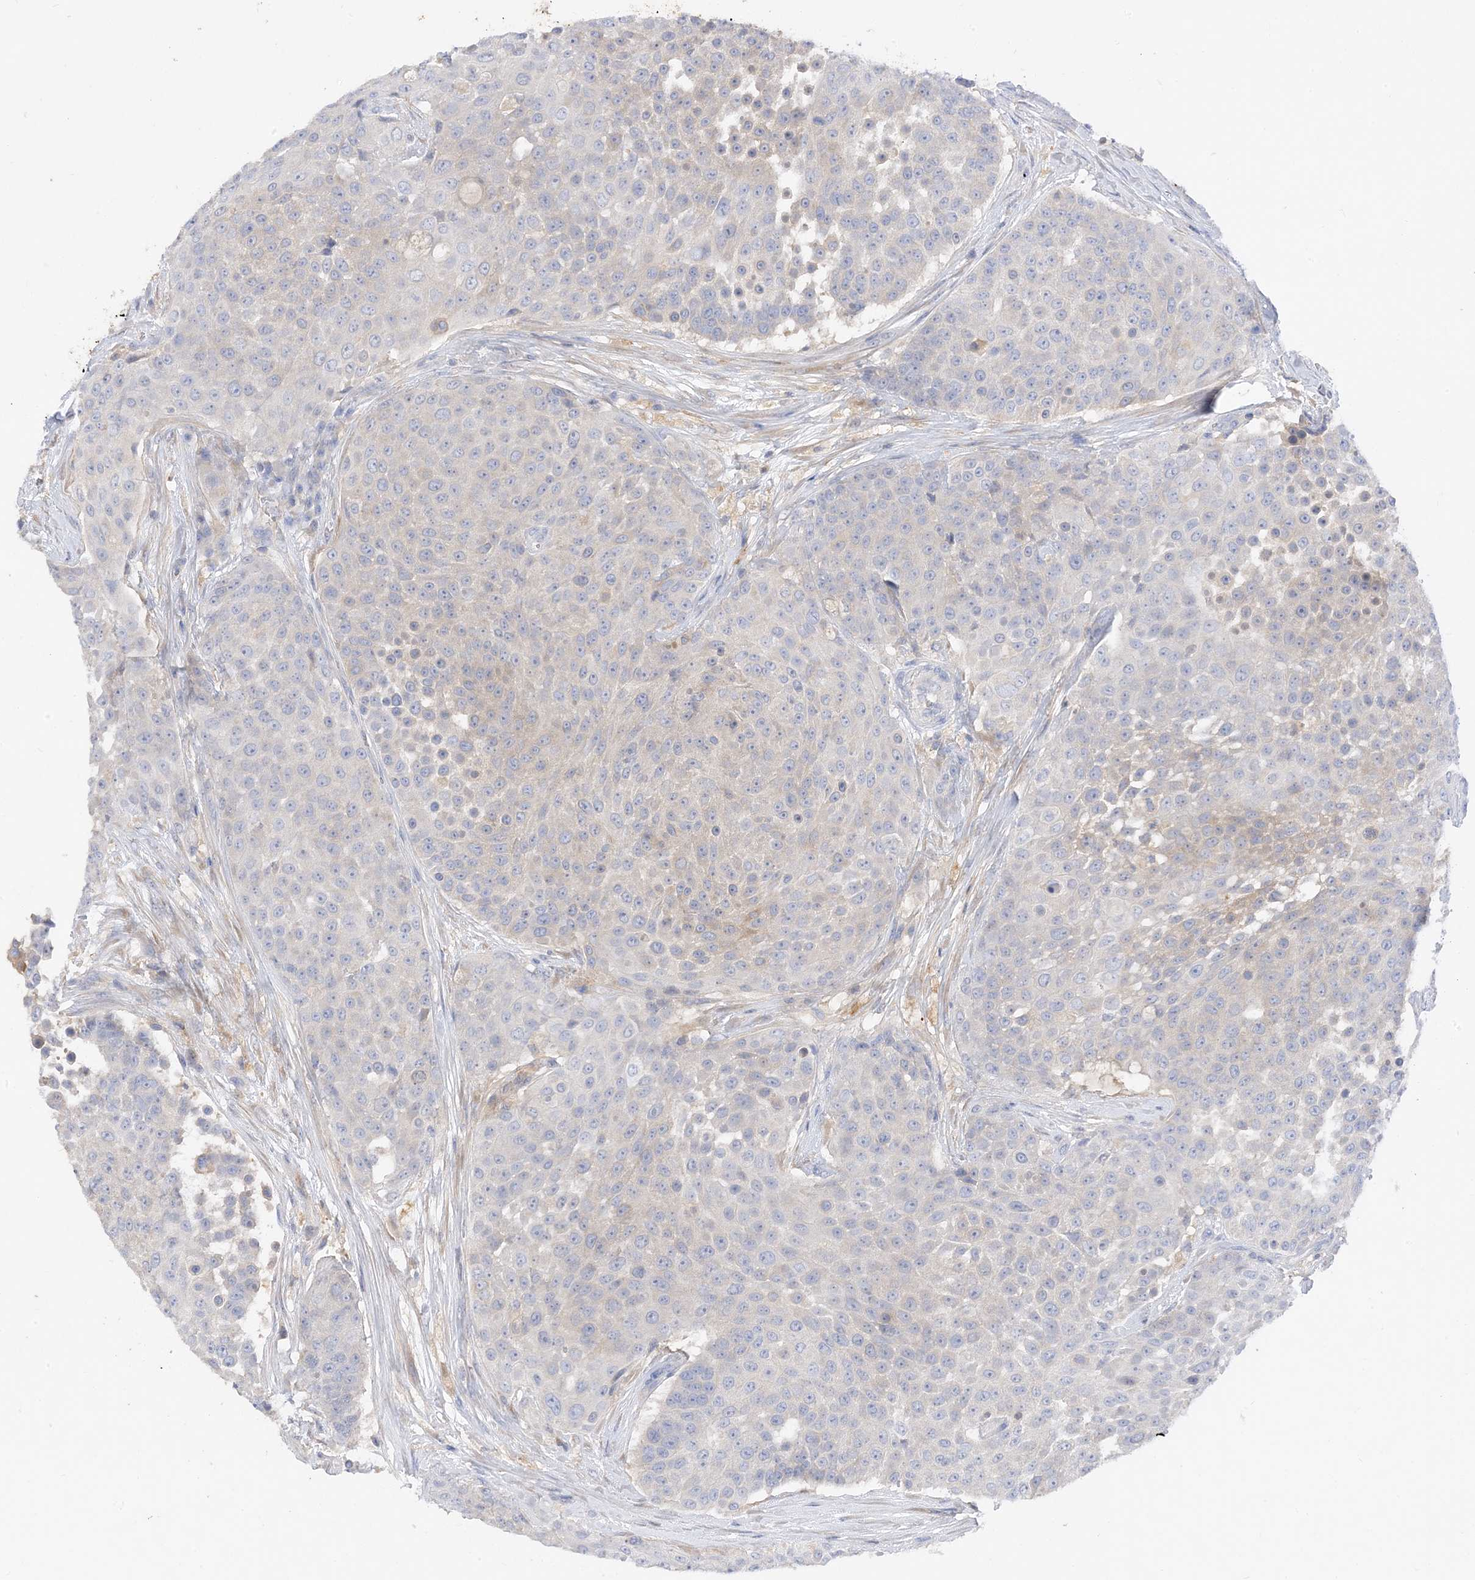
{"staining": {"intensity": "weak", "quantity": "<25%", "location": "cytoplasmic/membranous"}, "tissue": "urothelial cancer", "cell_type": "Tumor cells", "image_type": "cancer", "snomed": [{"axis": "morphology", "description": "Urothelial carcinoma, High grade"}, {"axis": "topography", "description": "Urinary bladder"}], "caption": "Human high-grade urothelial carcinoma stained for a protein using immunohistochemistry reveals no positivity in tumor cells.", "gene": "ARV1", "patient": {"sex": "female", "age": 63}}